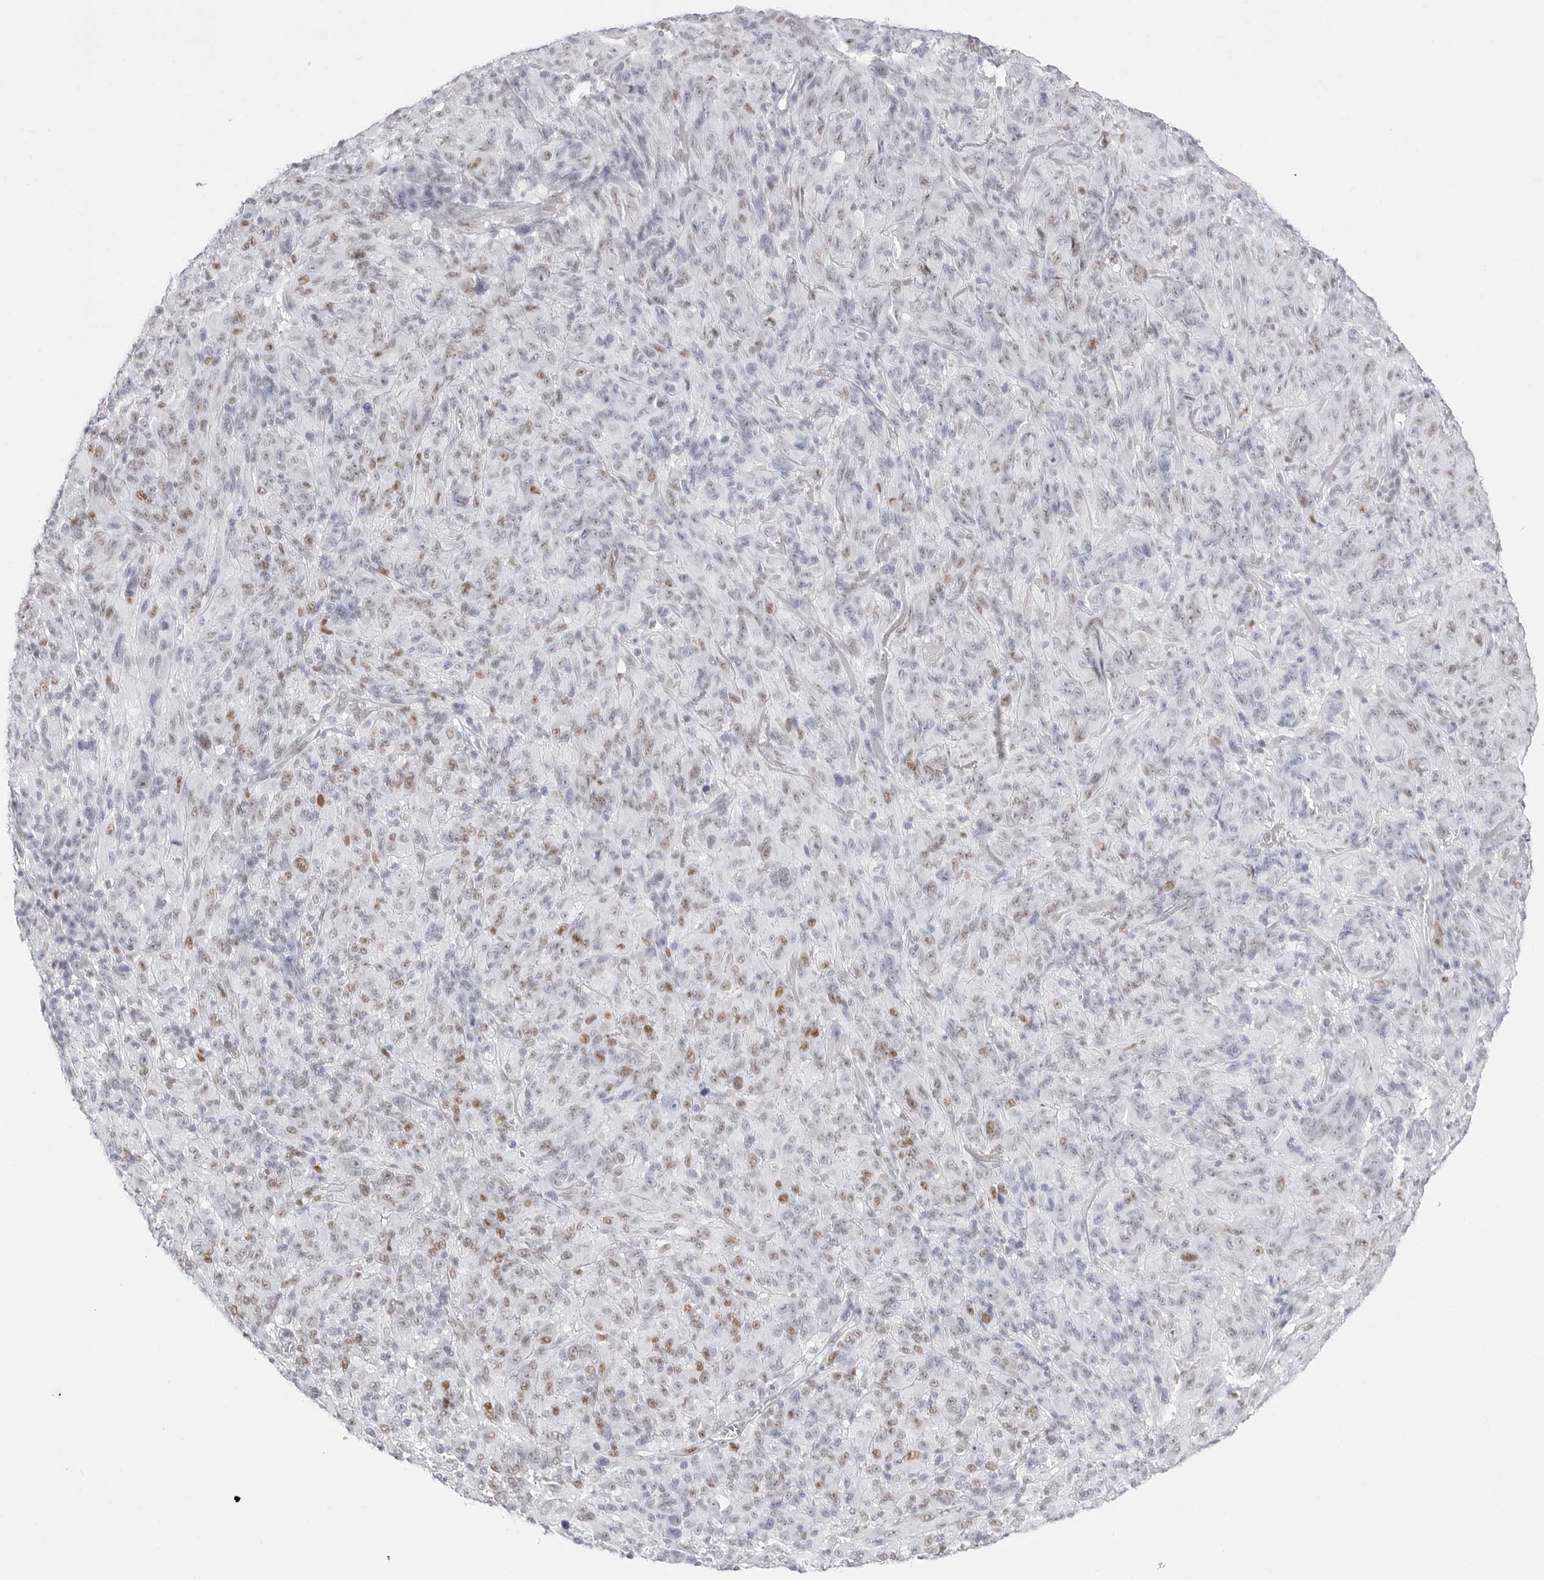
{"staining": {"intensity": "weak", "quantity": "25%-75%", "location": "nuclear"}, "tissue": "melanoma", "cell_type": "Tumor cells", "image_type": "cancer", "snomed": [{"axis": "morphology", "description": "Malignant melanoma, NOS"}, {"axis": "topography", "description": "Skin of head"}], "caption": "Approximately 25%-75% of tumor cells in human melanoma display weak nuclear protein positivity as visualized by brown immunohistochemical staining.", "gene": "NASP", "patient": {"sex": "male", "age": 96}}